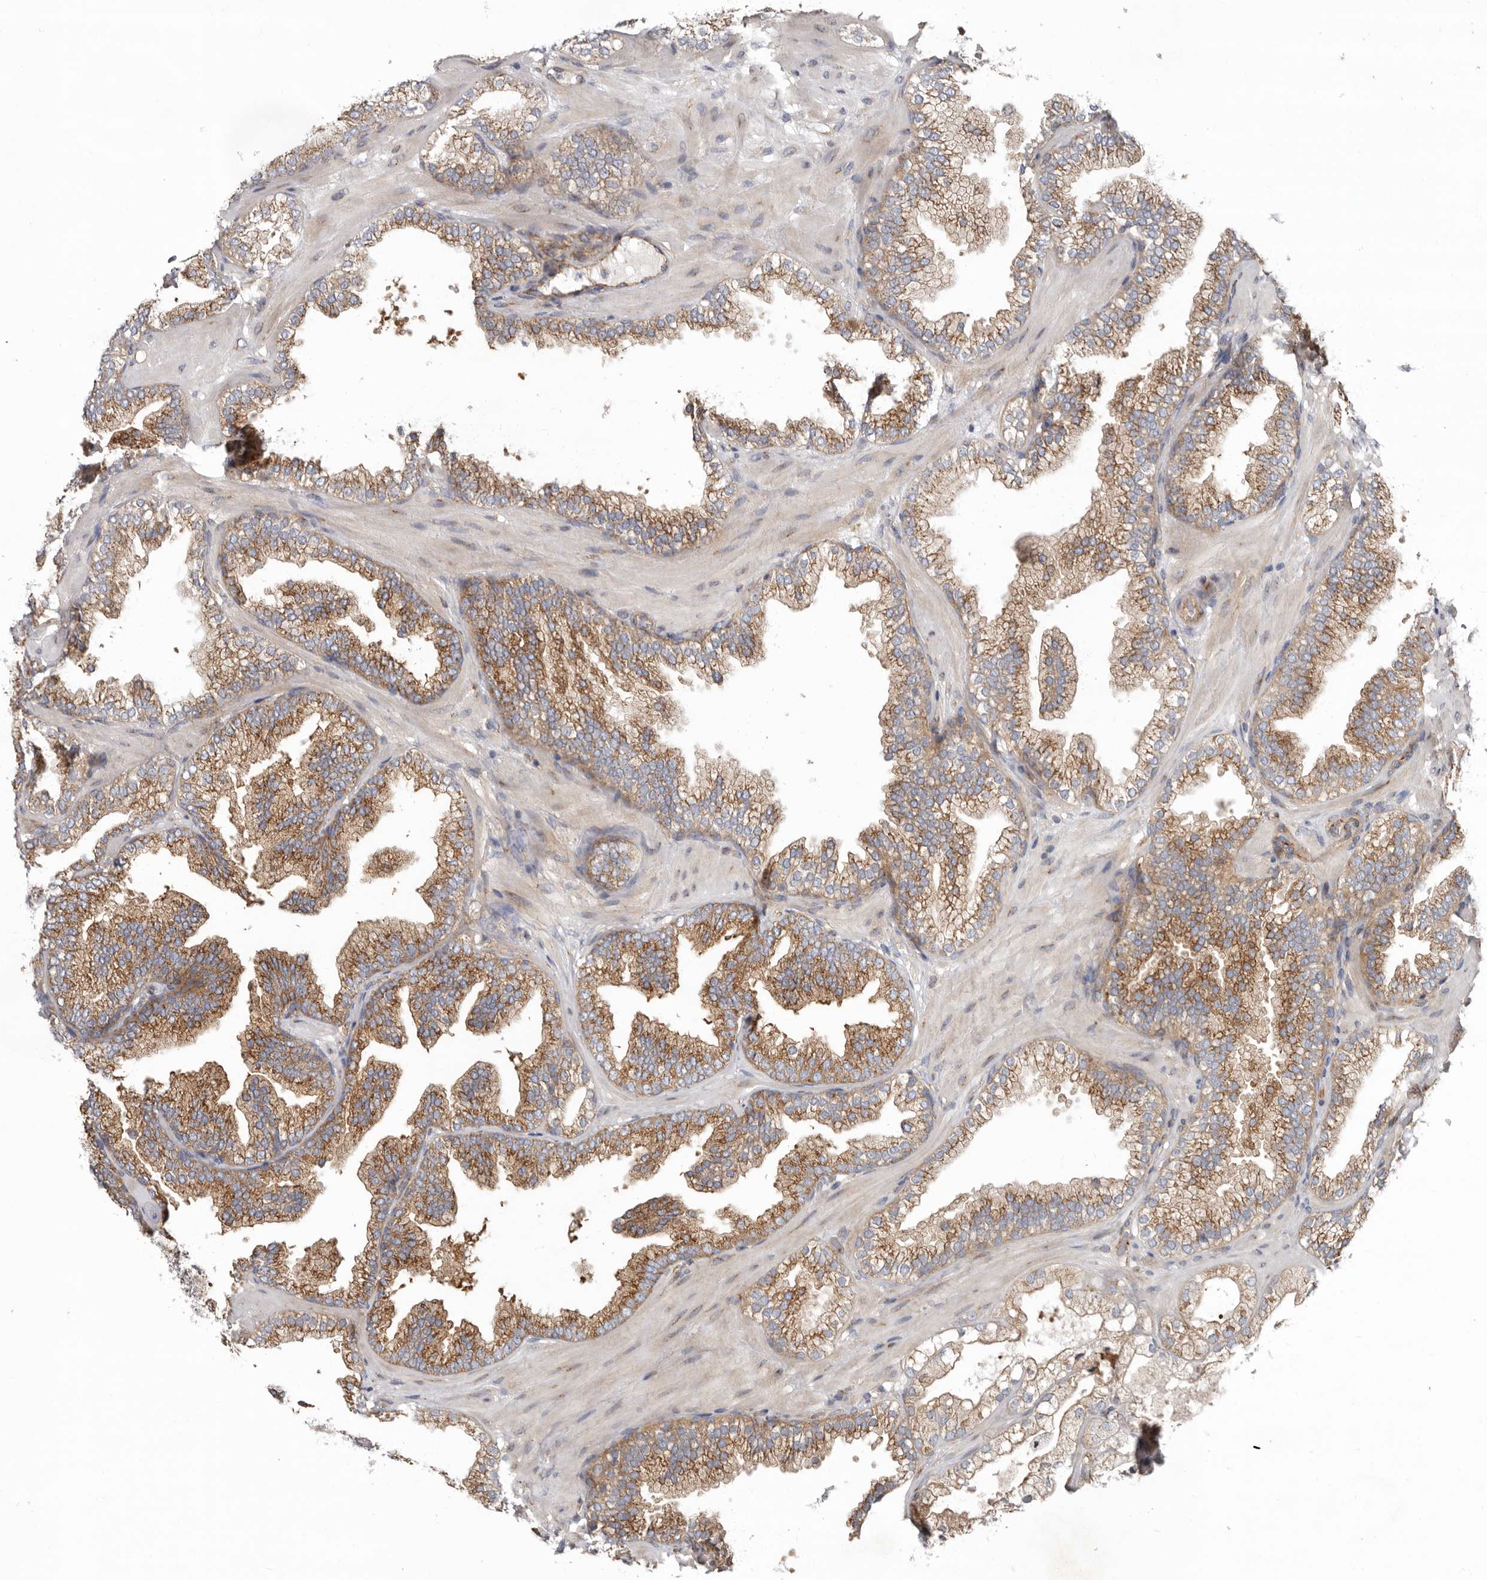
{"staining": {"intensity": "moderate", "quantity": "25%-75%", "location": "cytoplasmic/membranous"}, "tissue": "prostate cancer", "cell_type": "Tumor cells", "image_type": "cancer", "snomed": [{"axis": "morphology", "description": "Adenocarcinoma, High grade"}, {"axis": "topography", "description": "Prostate"}], "caption": "Immunohistochemical staining of prostate cancer reveals medium levels of moderate cytoplasmic/membranous positivity in approximately 25%-75% of tumor cells.", "gene": "LUZP1", "patient": {"sex": "male", "age": 58}}